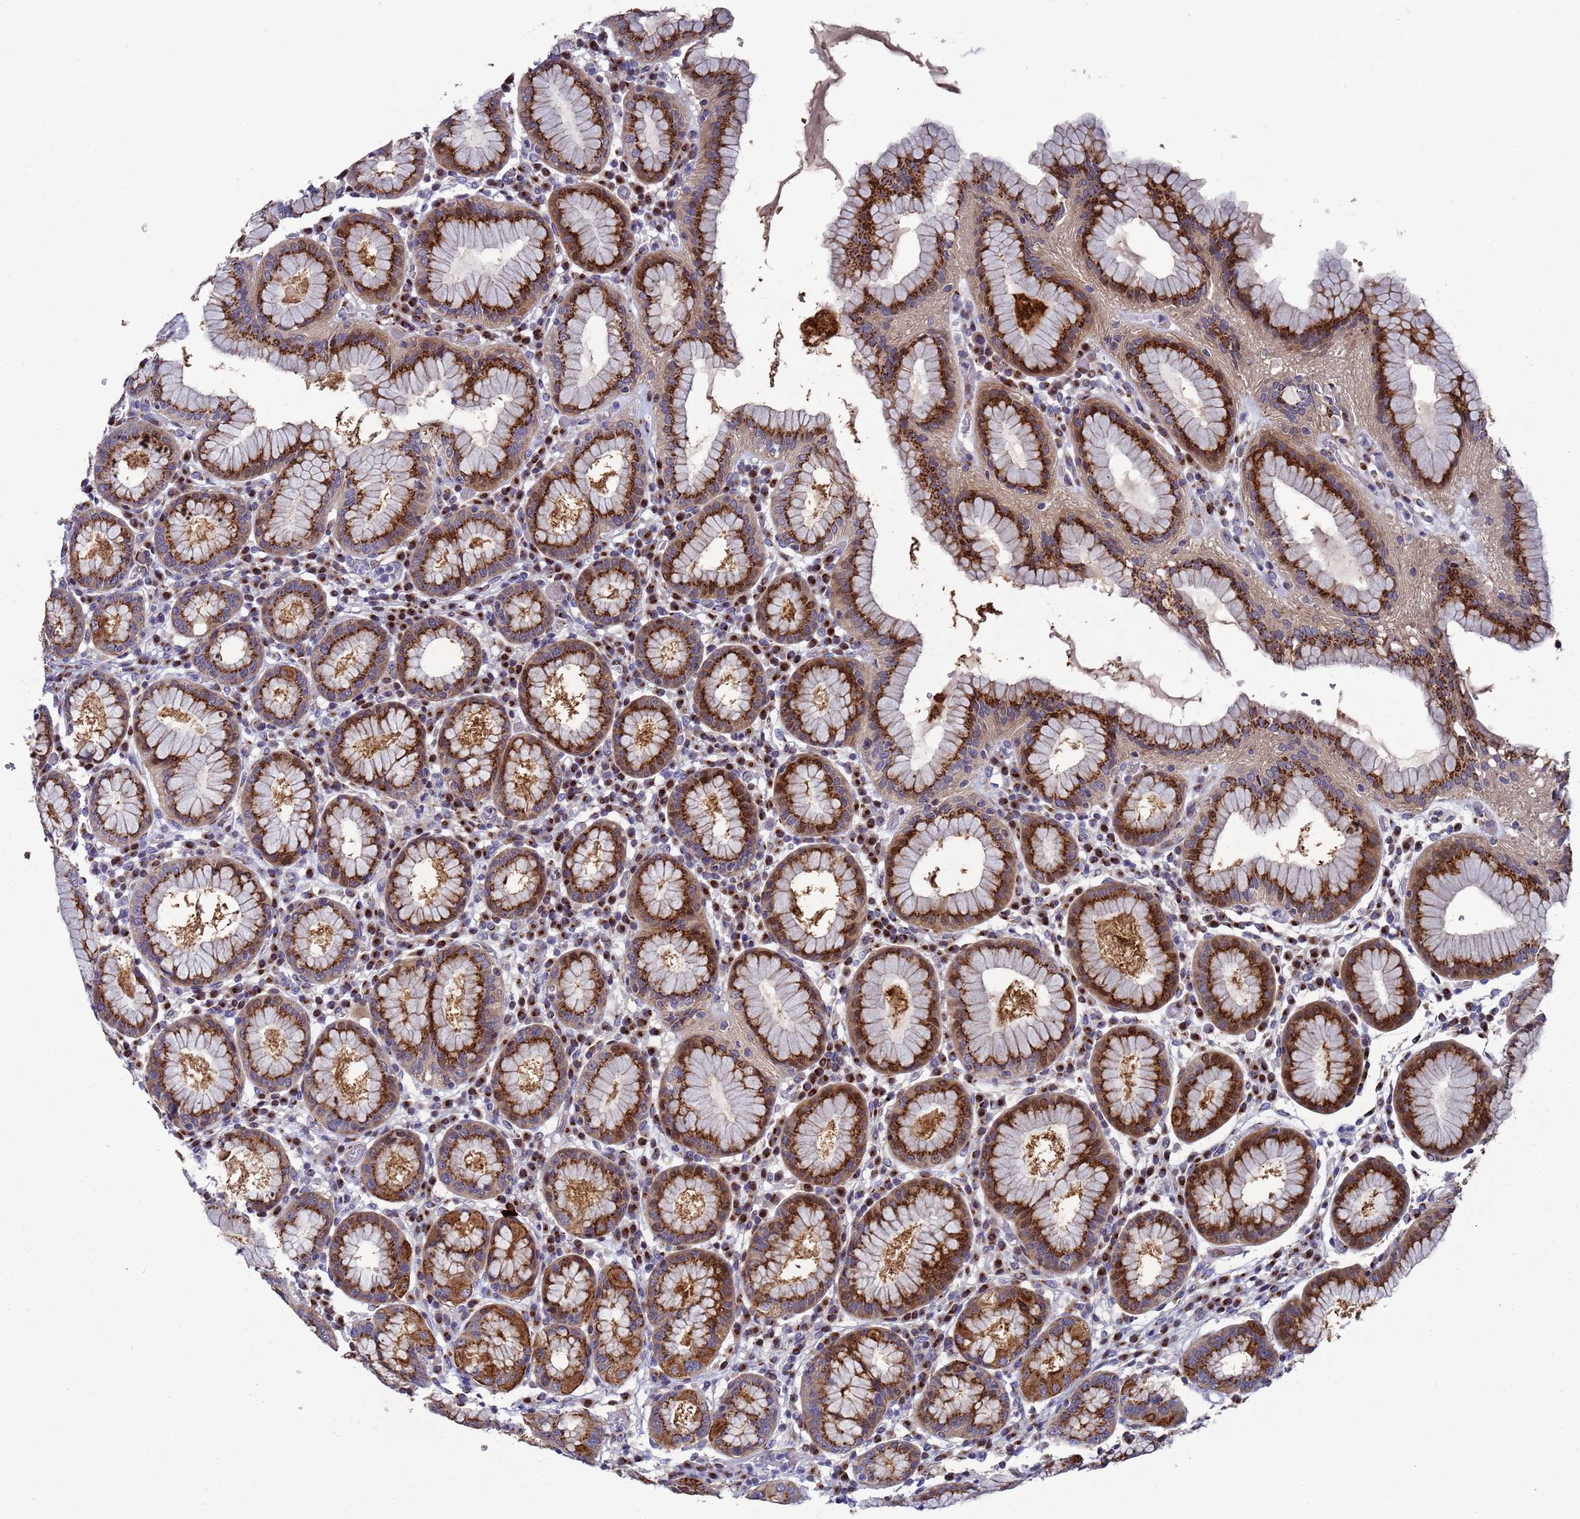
{"staining": {"intensity": "strong", "quantity": ">75%", "location": "cytoplasmic/membranous"}, "tissue": "stomach", "cell_type": "Glandular cells", "image_type": "normal", "snomed": [{"axis": "morphology", "description": "Normal tissue, NOS"}, {"axis": "topography", "description": "Stomach"}, {"axis": "topography", "description": "Stomach, lower"}], "caption": "Immunohistochemistry micrograph of unremarkable stomach stained for a protein (brown), which demonstrates high levels of strong cytoplasmic/membranous positivity in about >75% of glandular cells.", "gene": "NSUN6", "patient": {"sex": "female", "age": 56}}